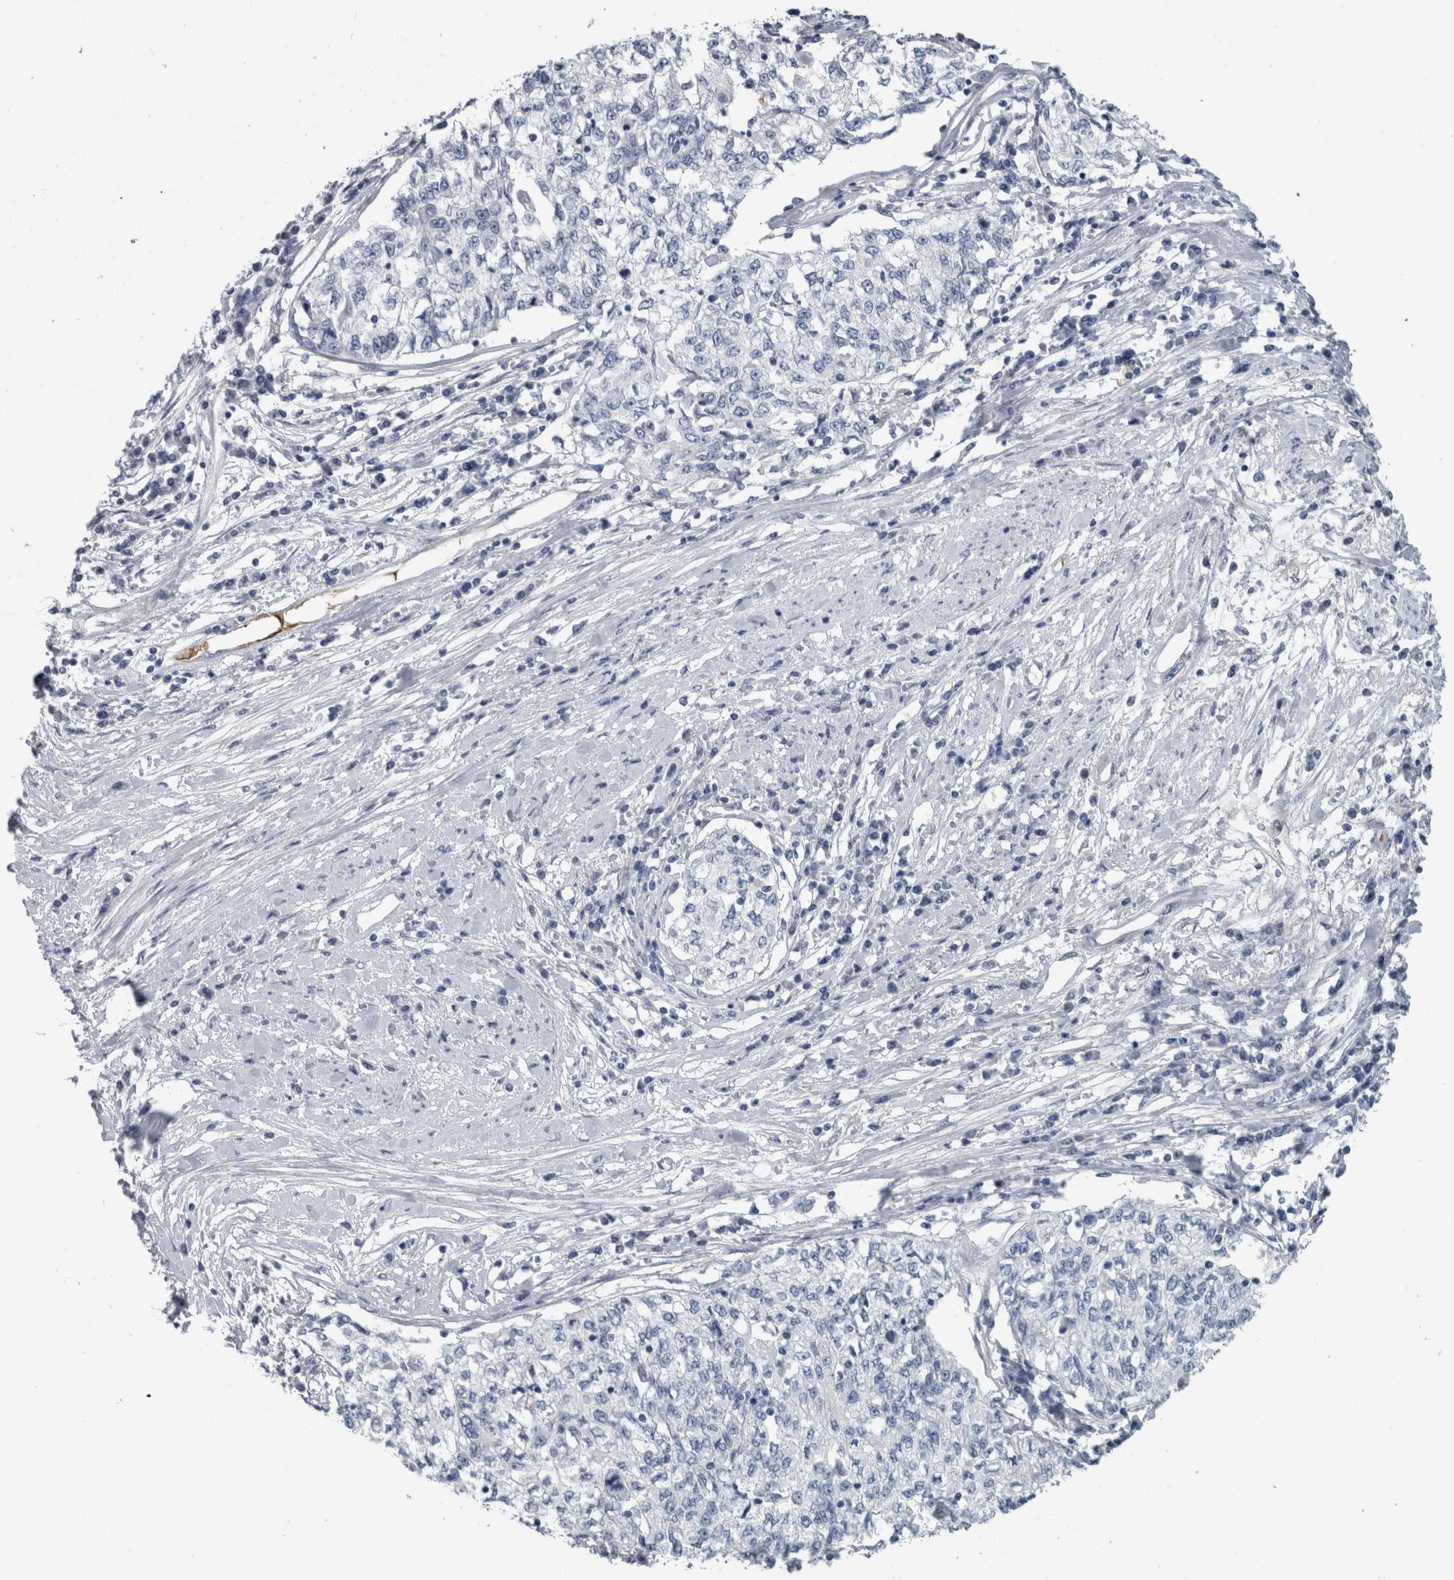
{"staining": {"intensity": "negative", "quantity": "none", "location": "none"}, "tissue": "cervical cancer", "cell_type": "Tumor cells", "image_type": "cancer", "snomed": [{"axis": "morphology", "description": "Squamous cell carcinoma, NOS"}, {"axis": "topography", "description": "Cervix"}], "caption": "Tumor cells show no significant positivity in cervical squamous cell carcinoma. Nuclei are stained in blue.", "gene": "SH3GL2", "patient": {"sex": "female", "age": 57}}